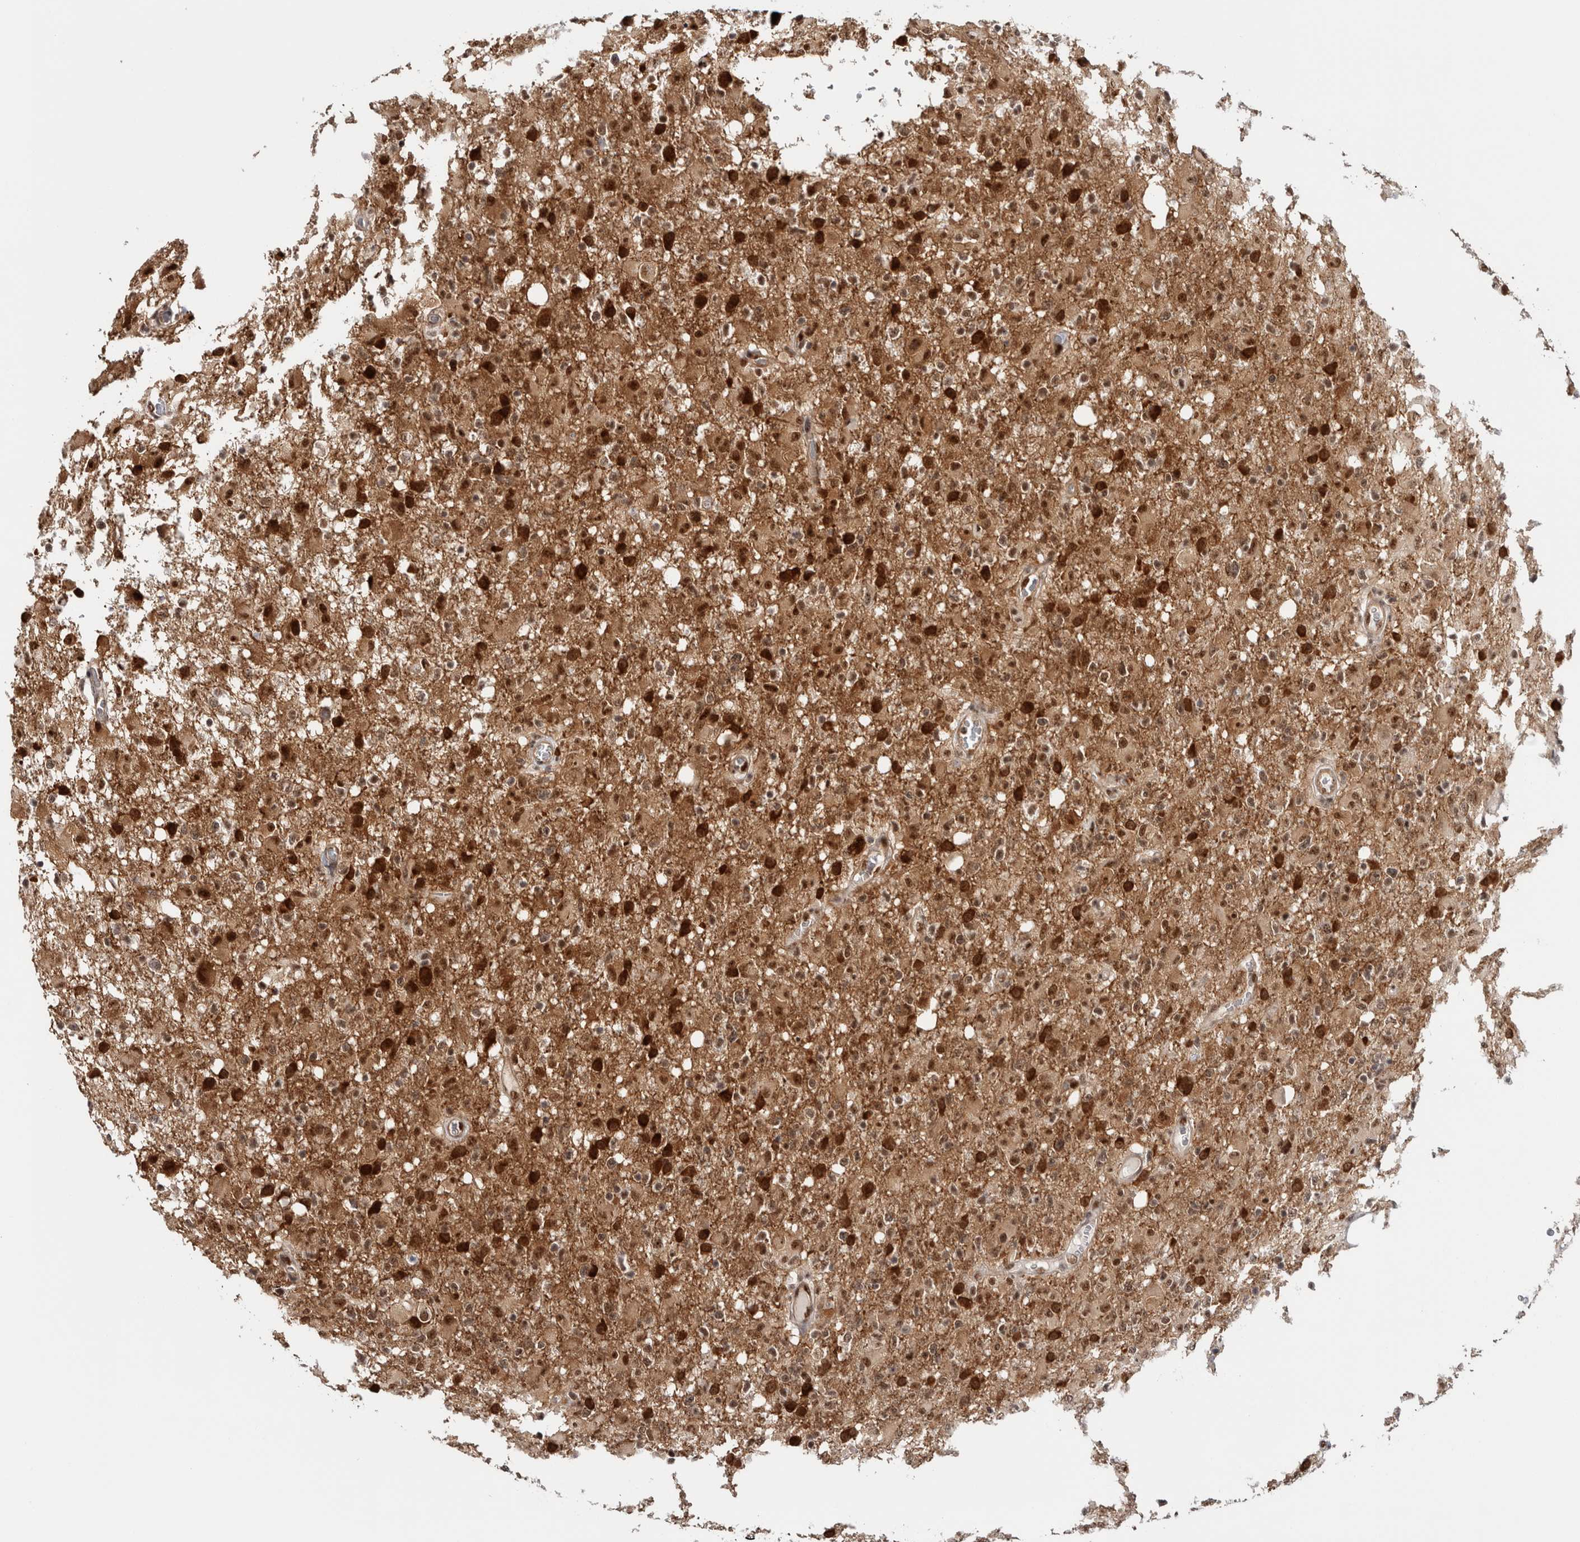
{"staining": {"intensity": "strong", "quantity": ">75%", "location": "cytoplasmic/membranous,nuclear"}, "tissue": "glioma", "cell_type": "Tumor cells", "image_type": "cancer", "snomed": [{"axis": "morphology", "description": "Glioma, malignant, High grade"}, {"axis": "topography", "description": "Brain"}], "caption": "Immunohistochemistry (IHC) photomicrograph of glioma stained for a protein (brown), which displays high levels of strong cytoplasmic/membranous and nuclear staining in approximately >75% of tumor cells.", "gene": "MKNK1", "patient": {"sex": "female", "age": 57}}